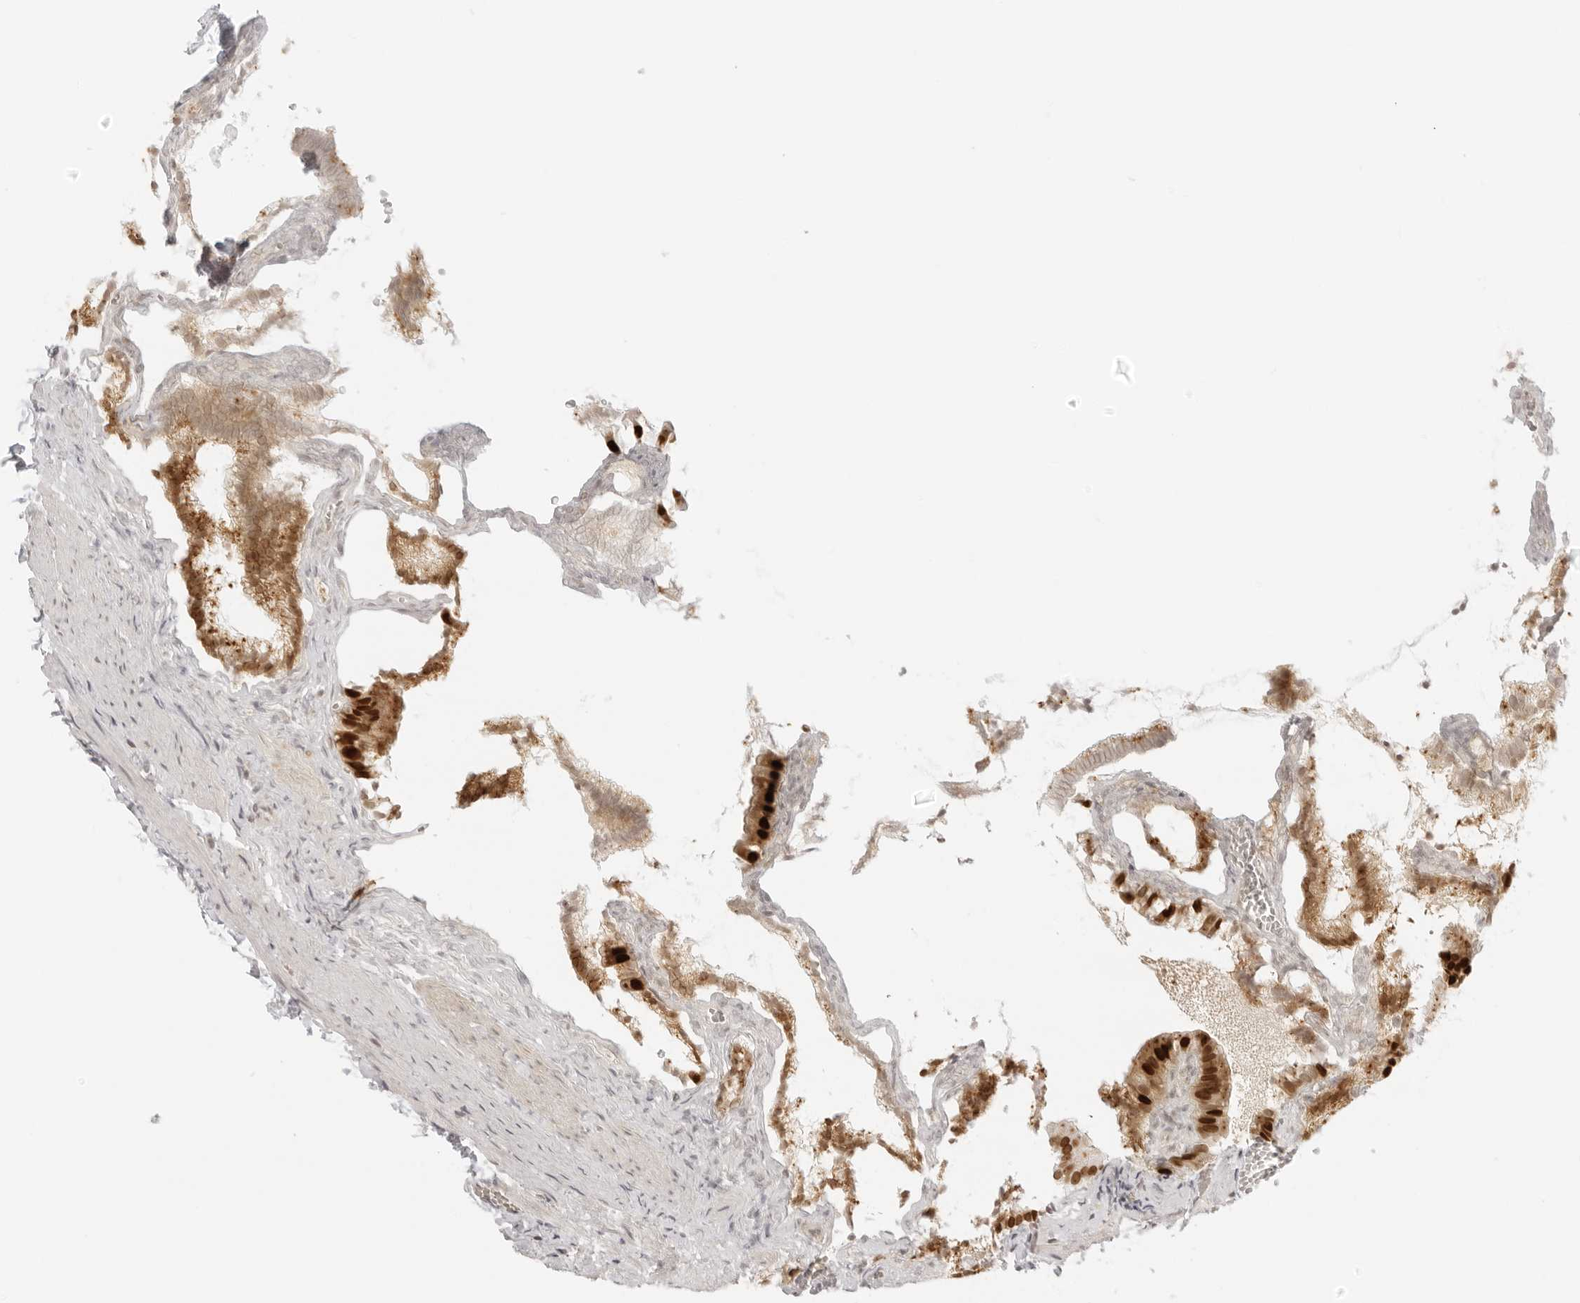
{"staining": {"intensity": "strong", "quantity": ">75%", "location": "nuclear"}, "tissue": "gallbladder", "cell_type": "Glandular cells", "image_type": "normal", "snomed": [{"axis": "morphology", "description": "Normal tissue, NOS"}, {"axis": "topography", "description": "Gallbladder"}], "caption": "High-magnification brightfield microscopy of benign gallbladder stained with DAB (brown) and counterstained with hematoxylin (blue). glandular cells exhibit strong nuclear expression is identified in about>75% of cells.", "gene": "RCC1", "patient": {"sex": "male", "age": 38}}